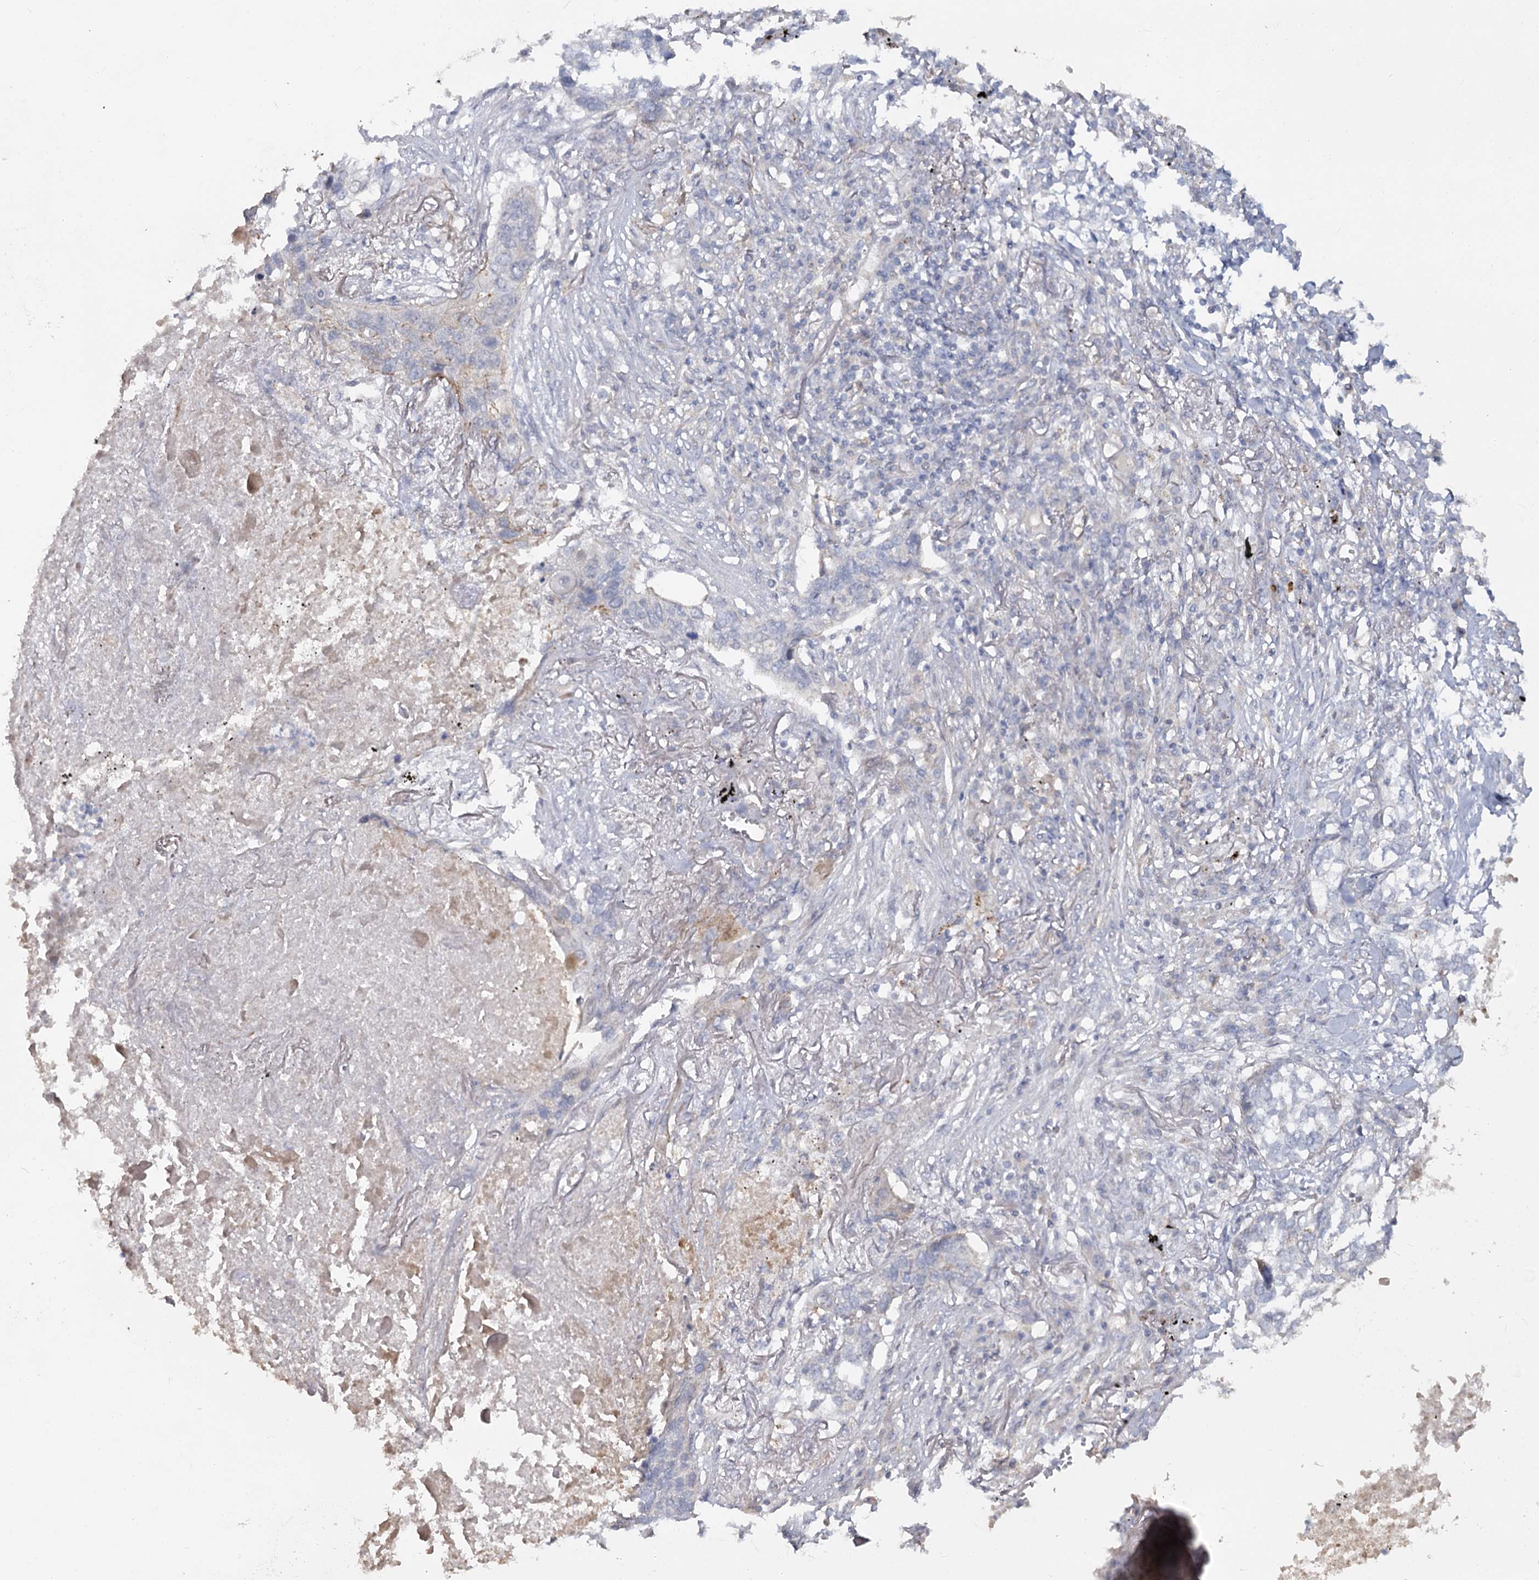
{"staining": {"intensity": "negative", "quantity": "none", "location": "none"}, "tissue": "lung cancer", "cell_type": "Tumor cells", "image_type": "cancer", "snomed": [{"axis": "morphology", "description": "Squamous cell carcinoma, NOS"}, {"axis": "topography", "description": "Lung"}], "caption": "IHC histopathology image of neoplastic tissue: squamous cell carcinoma (lung) stained with DAB (3,3'-diaminobenzidine) displays no significant protein positivity in tumor cells.", "gene": "ANGPTL5", "patient": {"sex": "female", "age": 63}}